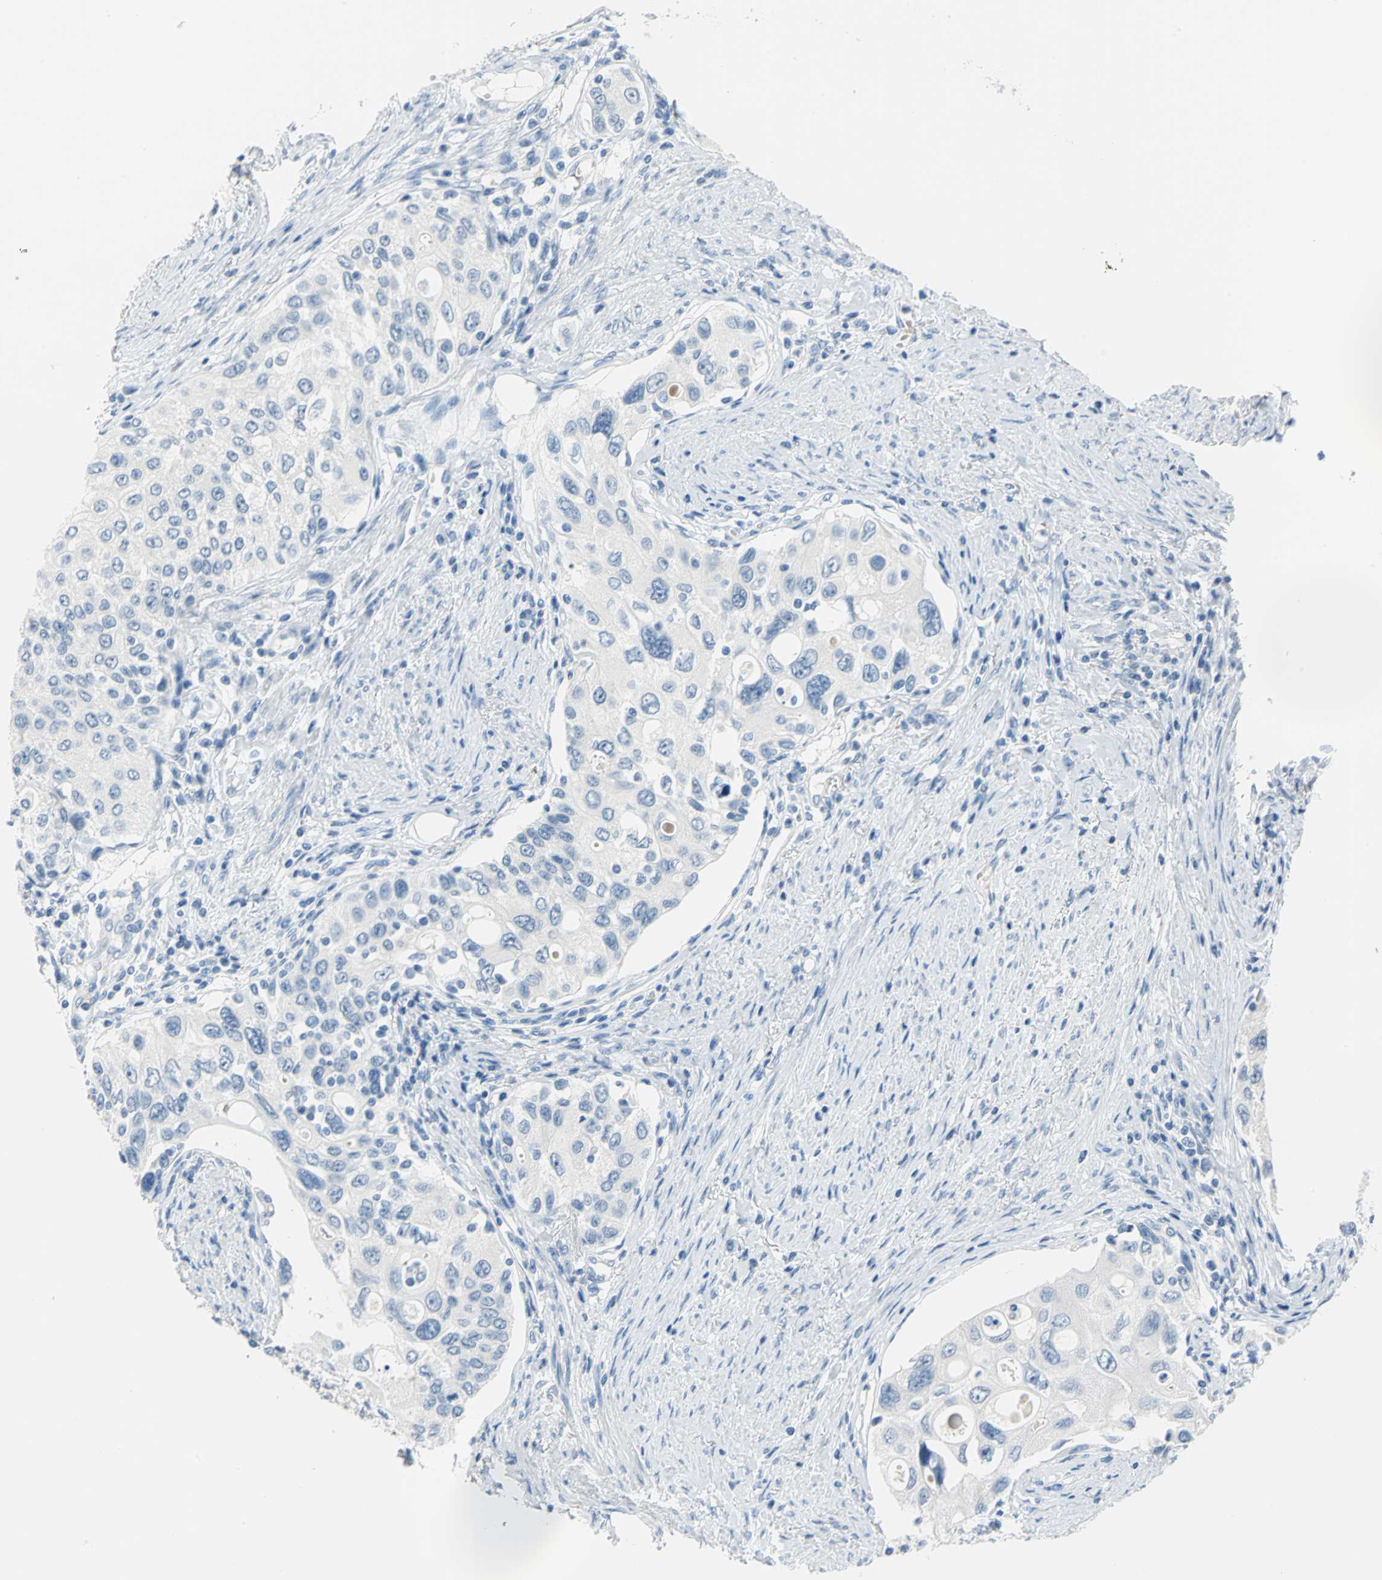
{"staining": {"intensity": "negative", "quantity": "none", "location": "none"}, "tissue": "urothelial cancer", "cell_type": "Tumor cells", "image_type": "cancer", "snomed": [{"axis": "morphology", "description": "Urothelial carcinoma, High grade"}, {"axis": "topography", "description": "Urinary bladder"}], "caption": "The immunohistochemistry micrograph has no significant expression in tumor cells of urothelial cancer tissue. The staining is performed using DAB brown chromogen with nuclei counter-stained in using hematoxylin.", "gene": "PKLR", "patient": {"sex": "female", "age": 56}}